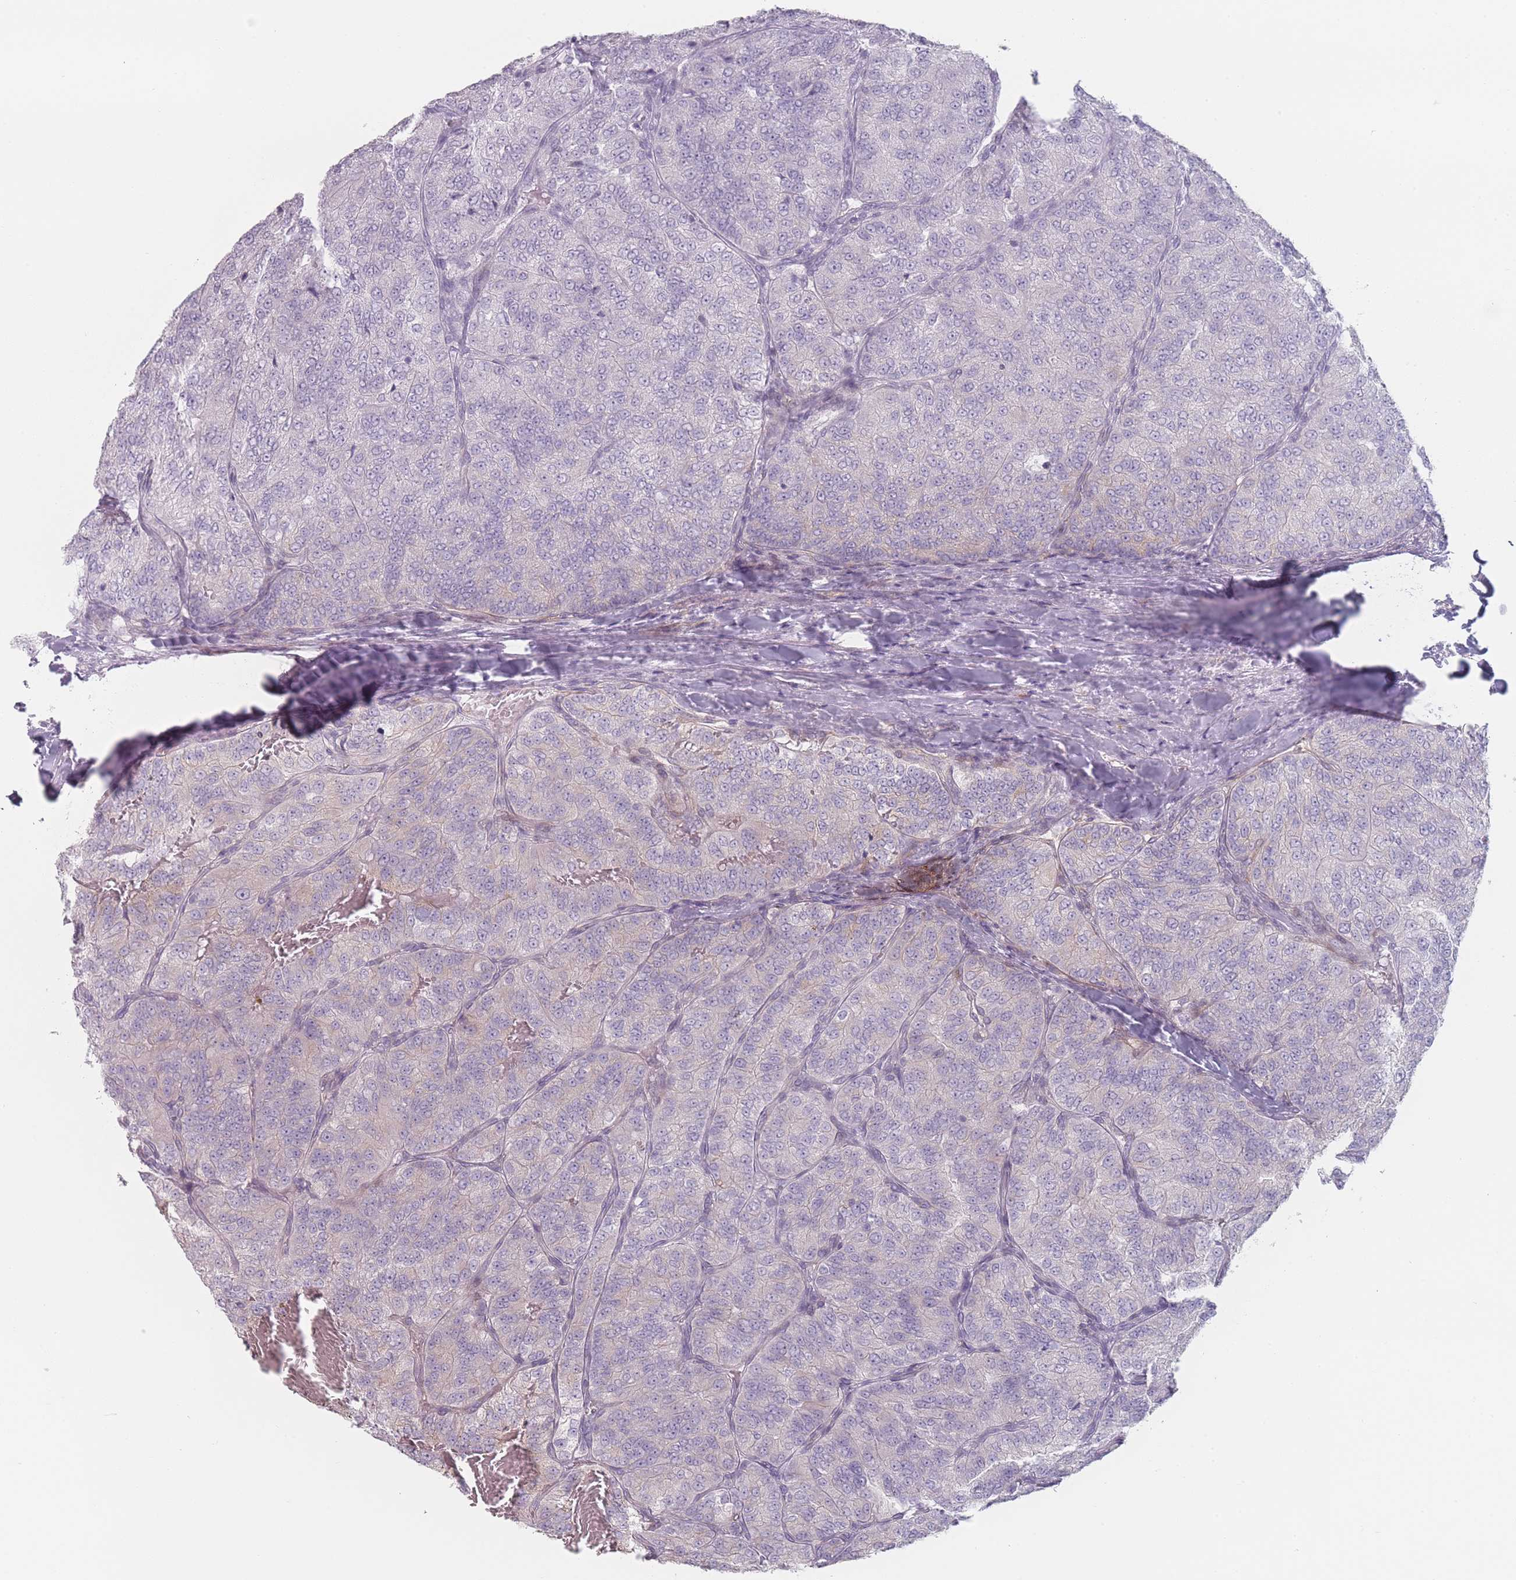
{"staining": {"intensity": "negative", "quantity": "none", "location": "none"}, "tissue": "renal cancer", "cell_type": "Tumor cells", "image_type": "cancer", "snomed": [{"axis": "morphology", "description": "Adenocarcinoma, NOS"}, {"axis": "topography", "description": "Kidney"}], "caption": "Immunohistochemistry (IHC) photomicrograph of neoplastic tissue: human adenocarcinoma (renal) stained with DAB (3,3'-diaminobenzidine) demonstrates no significant protein staining in tumor cells.", "gene": "RNF4", "patient": {"sex": "female", "age": 63}}